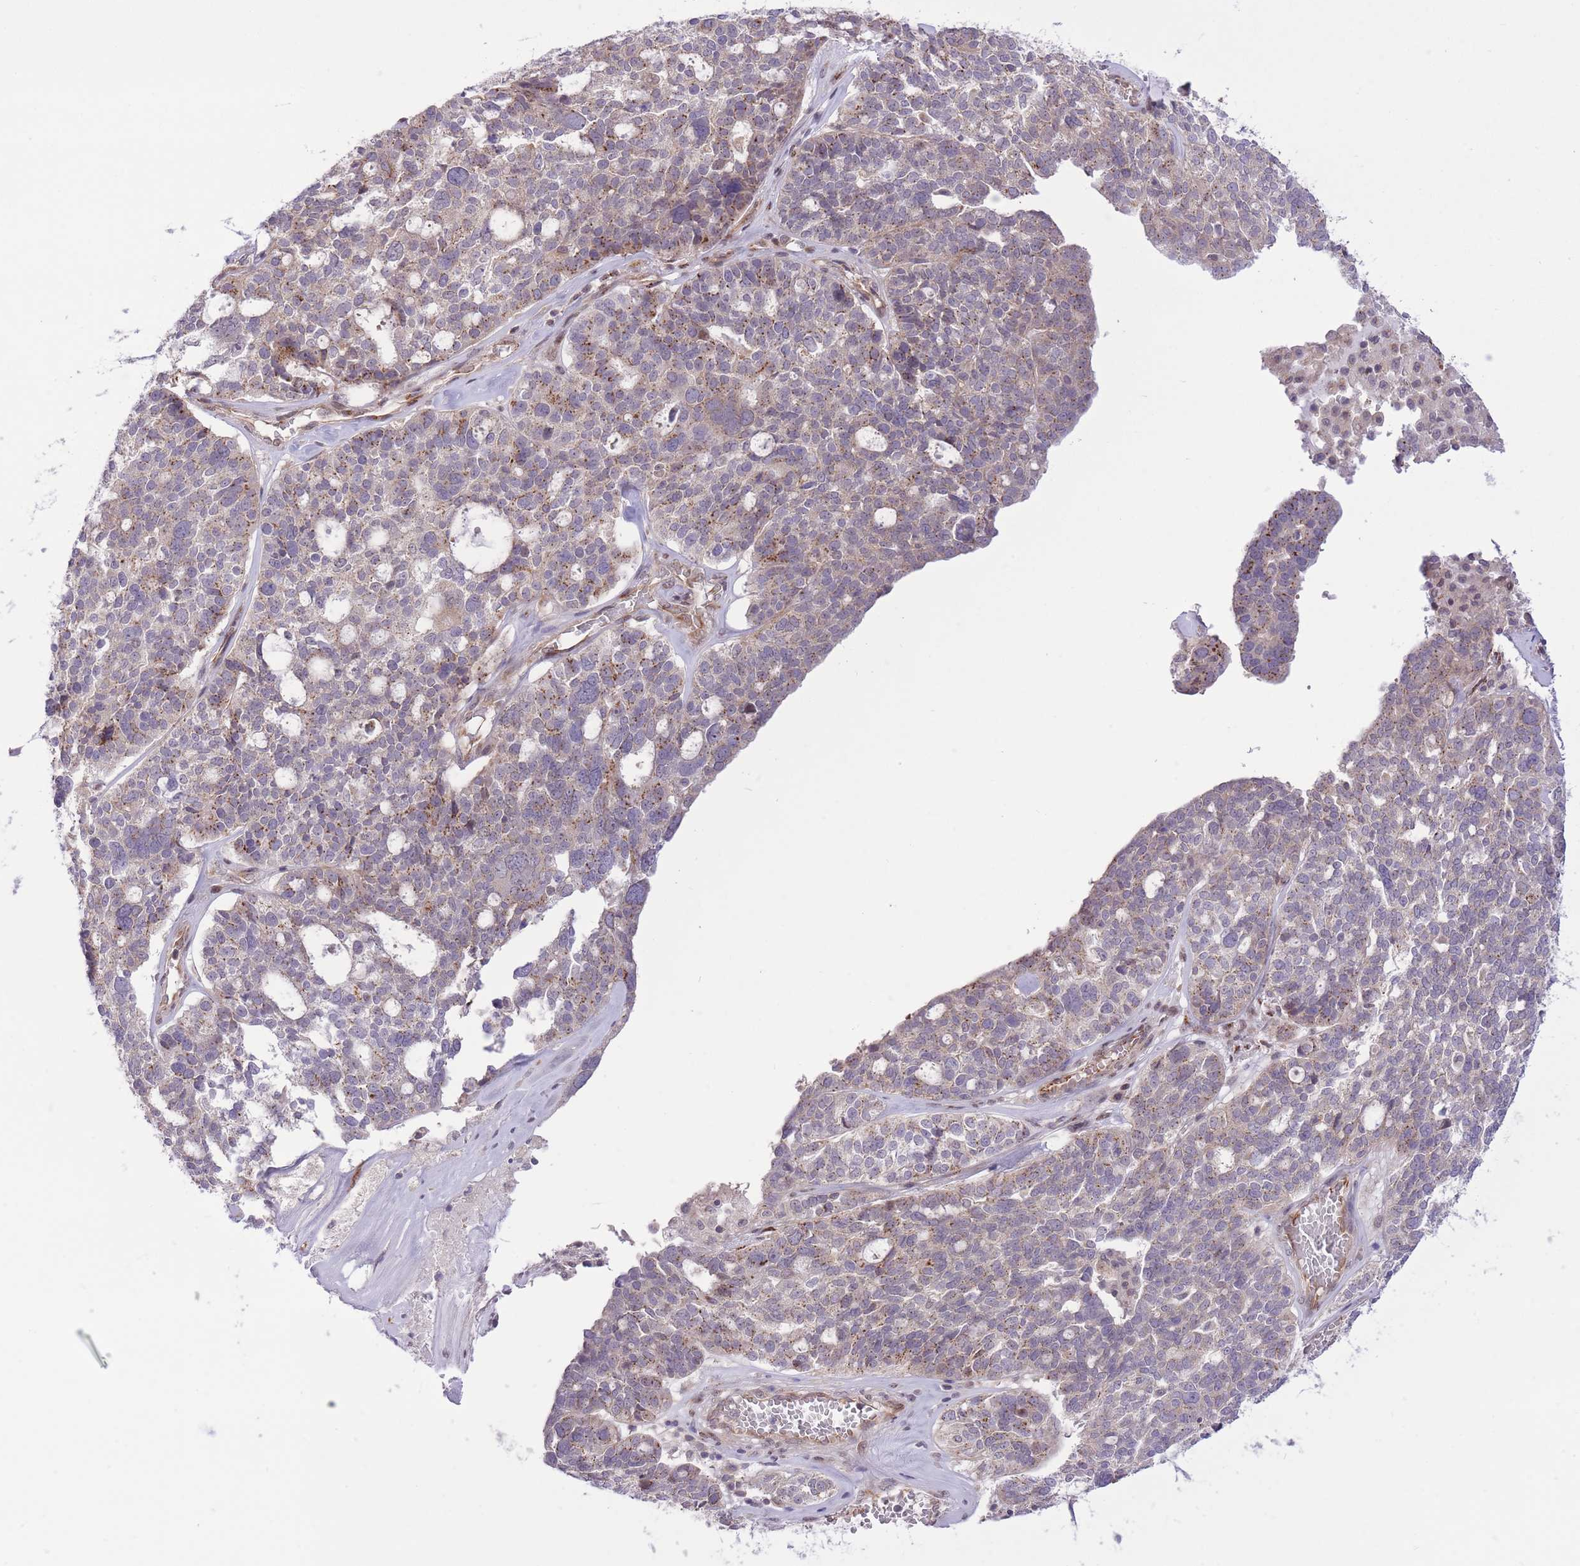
{"staining": {"intensity": "moderate", "quantity": "<25%", "location": "cytoplasmic/membranous"}, "tissue": "ovarian cancer", "cell_type": "Tumor cells", "image_type": "cancer", "snomed": [{"axis": "morphology", "description": "Cystadenocarcinoma, serous, NOS"}, {"axis": "topography", "description": "Ovary"}], "caption": "A brown stain highlights moderate cytoplasmic/membranous positivity of a protein in ovarian serous cystadenocarcinoma tumor cells. Ihc stains the protein of interest in brown and the nuclei are stained blue.", "gene": "ZBED5", "patient": {"sex": "female", "age": 59}}